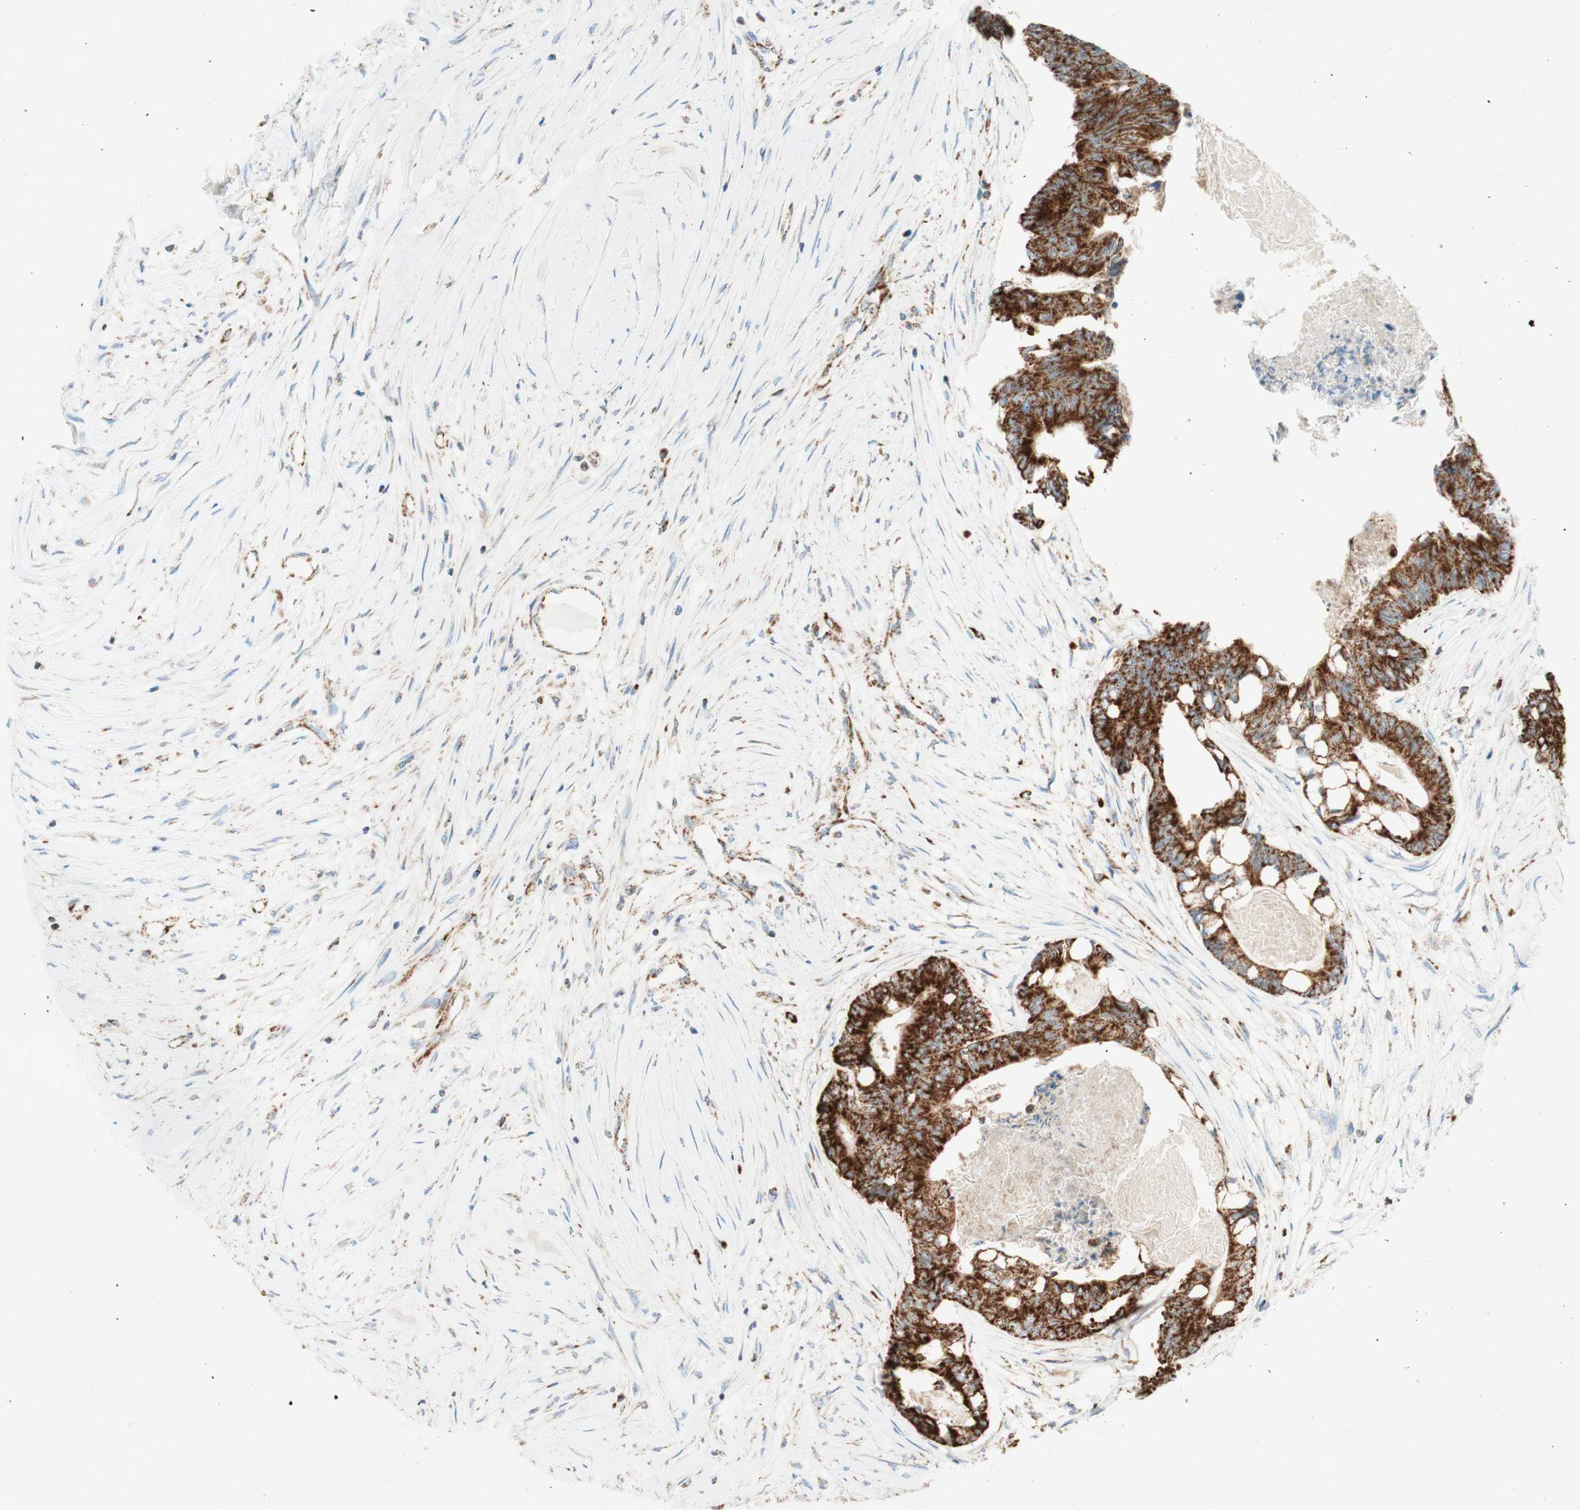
{"staining": {"intensity": "strong", "quantity": ">75%", "location": "cytoplasmic/membranous"}, "tissue": "colorectal cancer", "cell_type": "Tumor cells", "image_type": "cancer", "snomed": [{"axis": "morphology", "description": "Adenocarcinoma, NOS"}, {"axis": "topography", "description": "Rectum"}], "caption": "Protein analysis of colorectal cancer (adenocarcinoma) tissue exhibits strong cytoplasmic/membranous positivity in about >75% of tumor cells.", "gene": "TOMM20", "patient": {"sex": "male", "age": 63}}